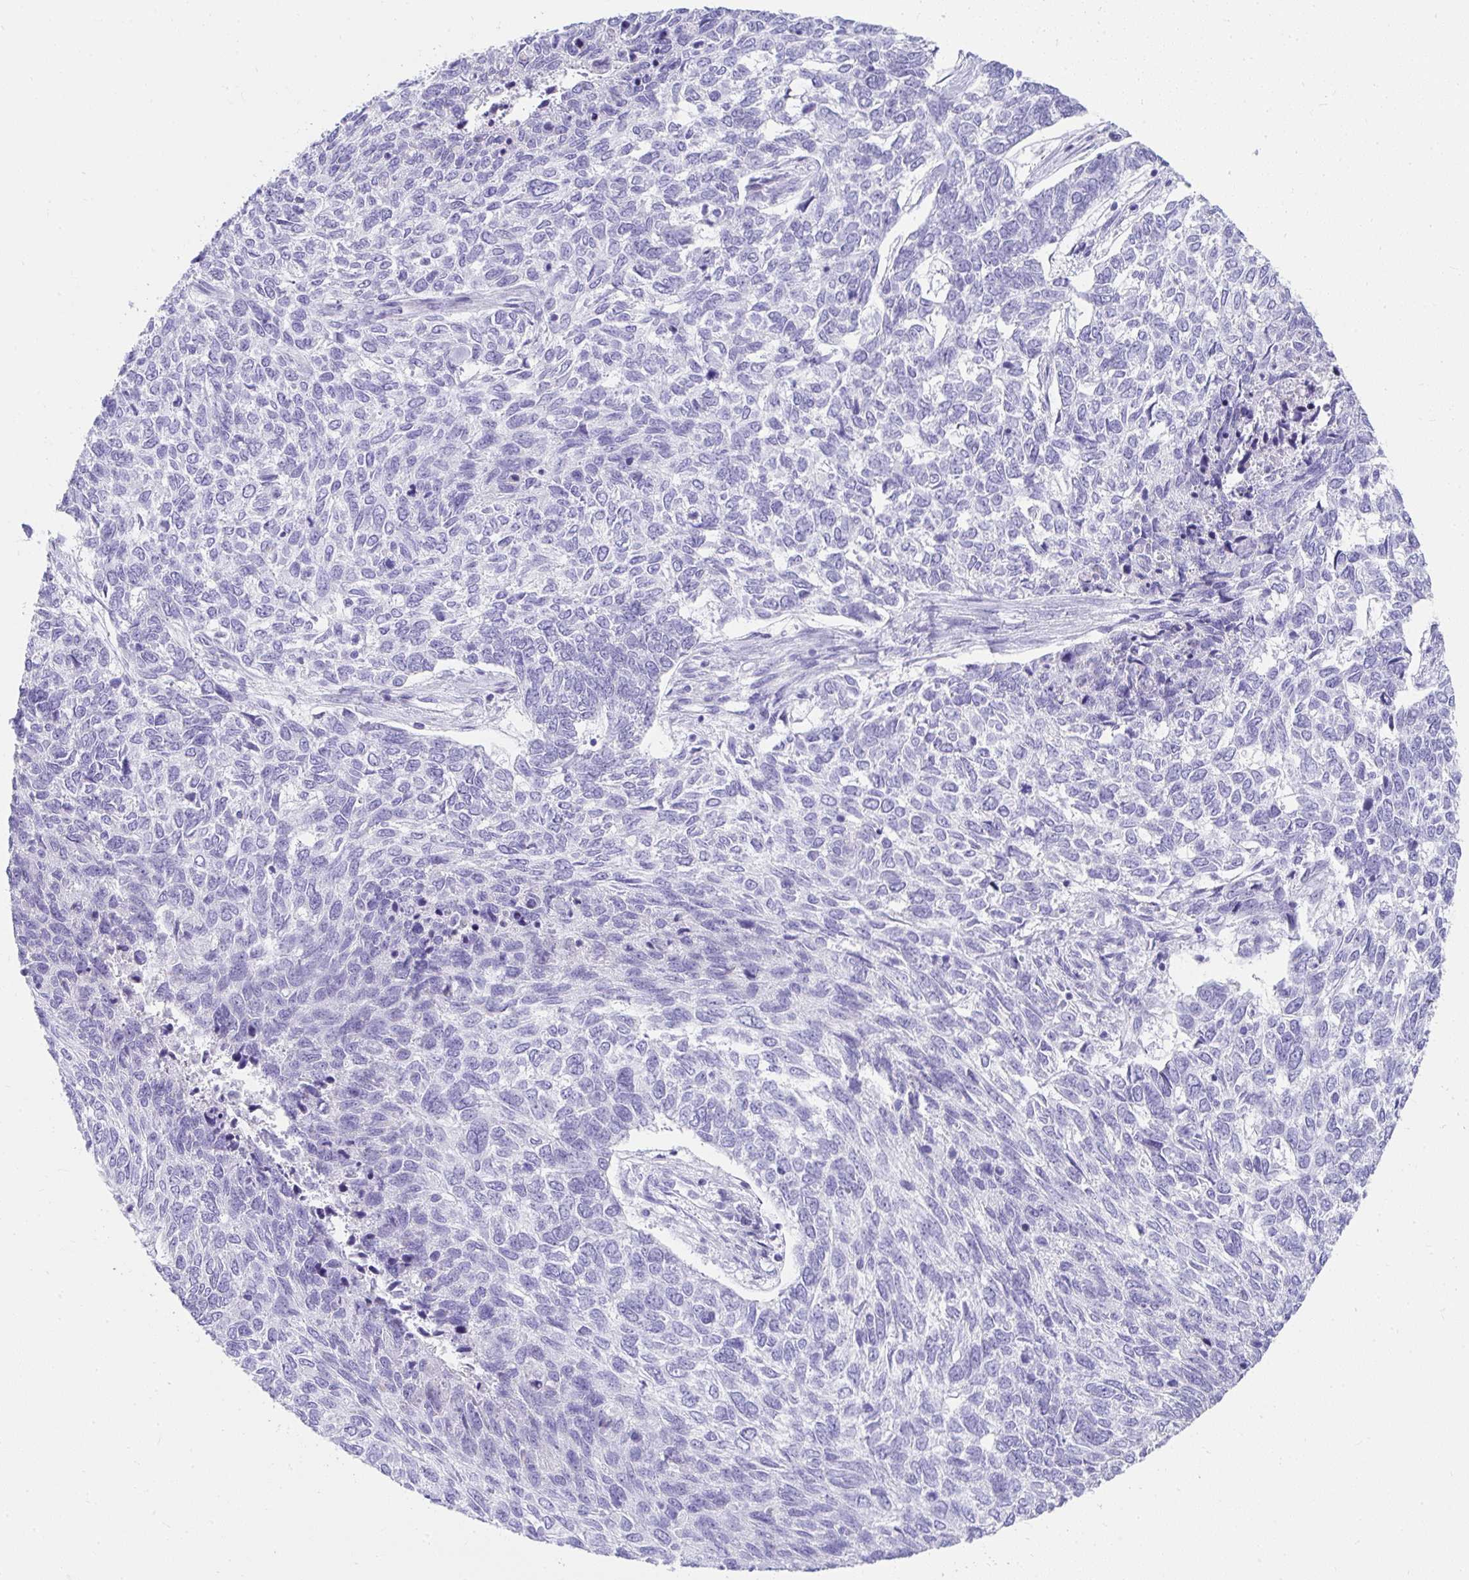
{"staining": {"intensity": "negative", "quantity": "none", "location": "none"}, "tissue": "skin cancer", "cell_type": "Tumor cells", "image_type": "cancer", "snomed": [{"axis": "morphology", "description": "Basal cell carcinoma"}, {"axis": "topography", "description": "Skin"}], "caption": "A high-resolution histopathology image shows immunohistochemistry (IHC) staining of skin cancer (basal cell carcinoma), which shows no significant positivity in tumor cells. (Stains: DAB IHC with hematoxylin counter stain, Microscopy: brightfield microscopy at high magnification).", "gene": "TNNT1", "patient": {"sex": "female", "age": 65}}